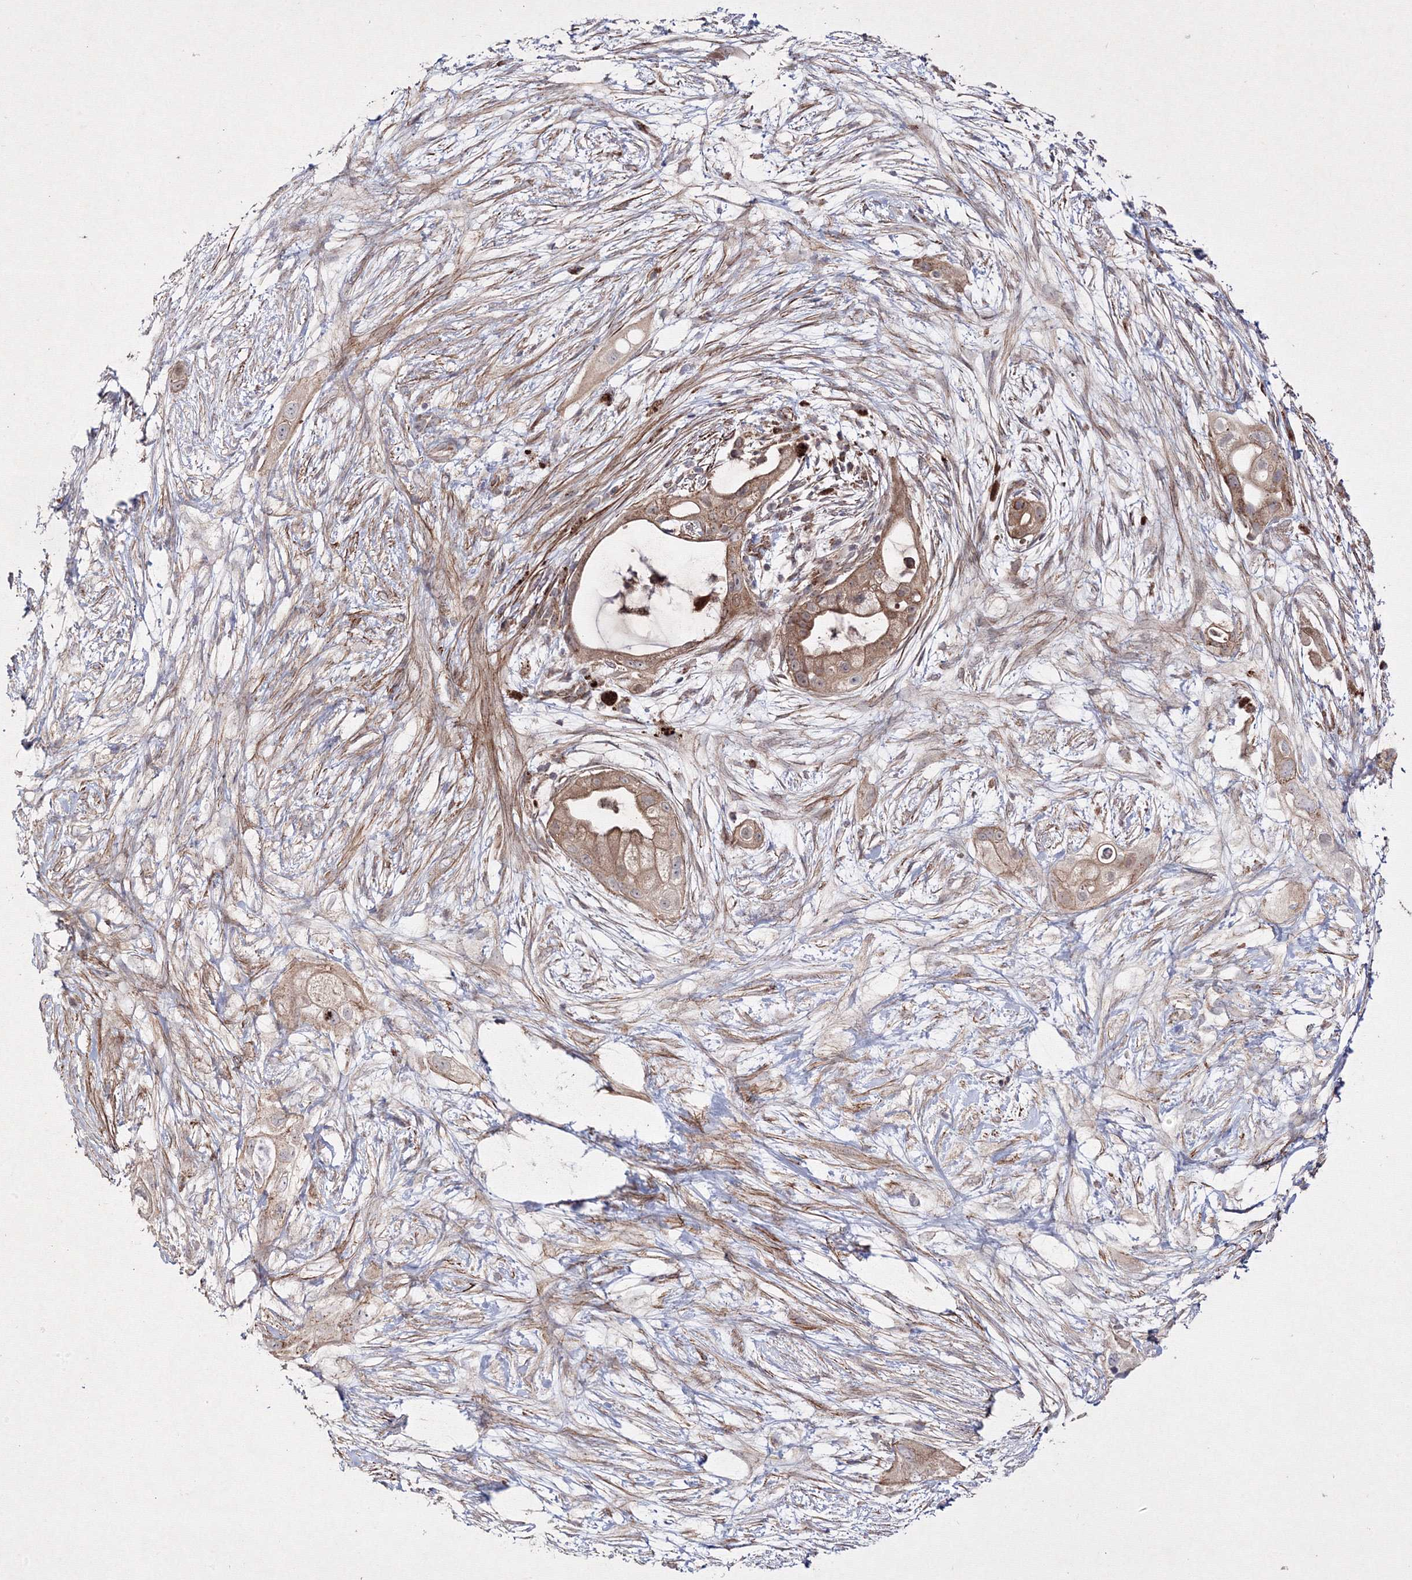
{"staining": {"intensity": "moderate", "quantity": ">75%", "location": "cytoplasmic/membranous"}, "tissue": "pancreatic cancer", "cell_type": "Tumor cells", "image_type": "cancer", "snomed": [{"axis": "morphology", "description": "Adenocarcinoma, NOS"}, {"axis": "topography", "description": "Pancreas"}], "caption": "Pancreatic cancer (adenocarcinoma) stained for a protein shows moderate cytoplasmic/membranous positivity in tumor cells.", "gene": "GFM1", "patient": {"sex": "male", "age": 53}}